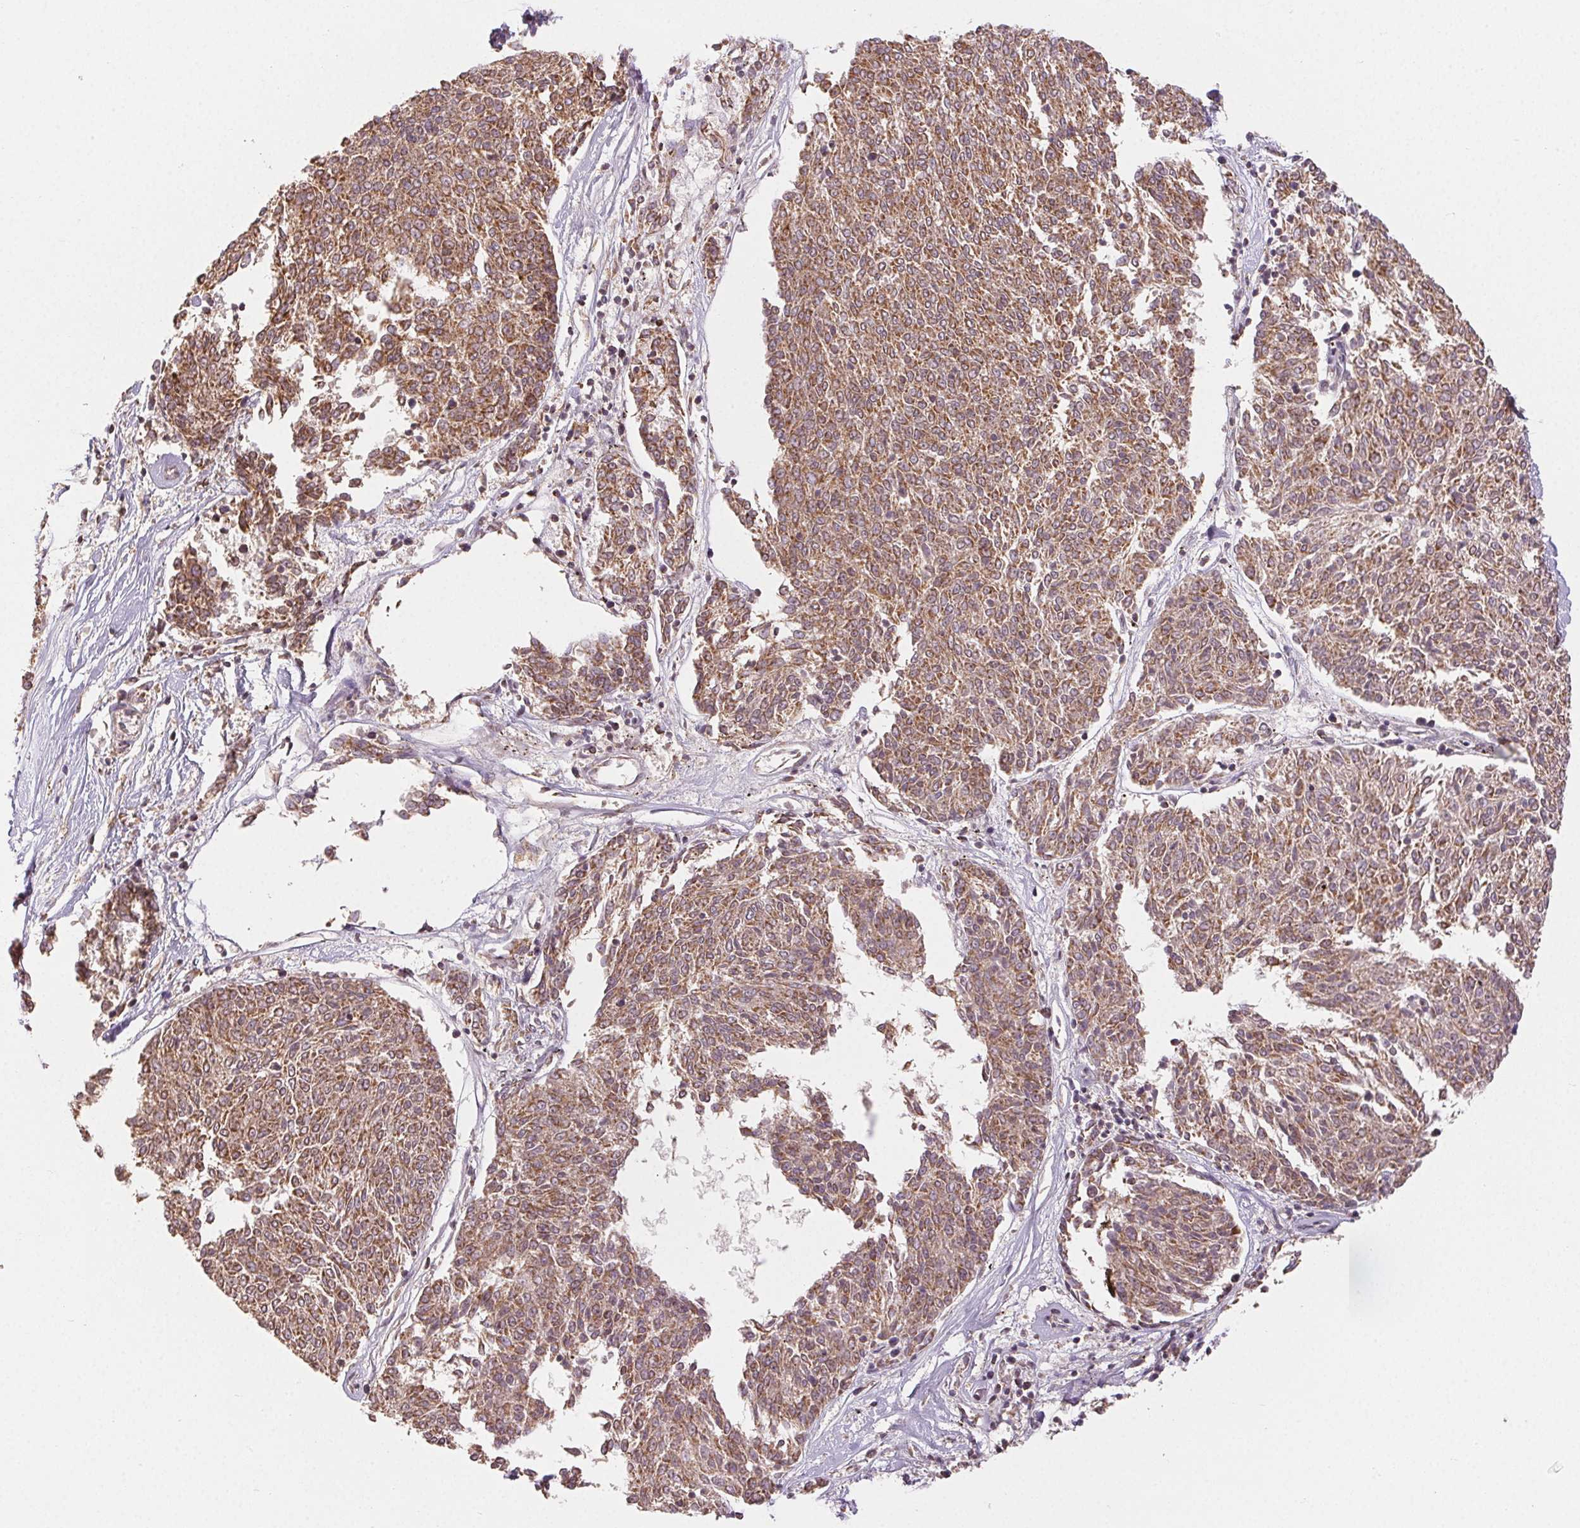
{"staining": {"intensity": "moderate", "quantity": ">75%", "location": "cytoplasmic/membranous"}, "tissue": "melanoma", "cell_type": "Tumor cells", "image_type": "cancer", "snomed": [{"axis": "morphology", "description": "Malignant melanoma, NOS"}, {"axis": "topography", "description": "Skin"}], "caption": "DAB (3,3'-diaminobenzidine) immunohistochemical staining of human melanoma displays moderate cytoplasmic/membranous protein positivity in approximately >75% of tumor cells.", "gene": "CLASP1", "patient": {"sex": "female", "age": 72}}